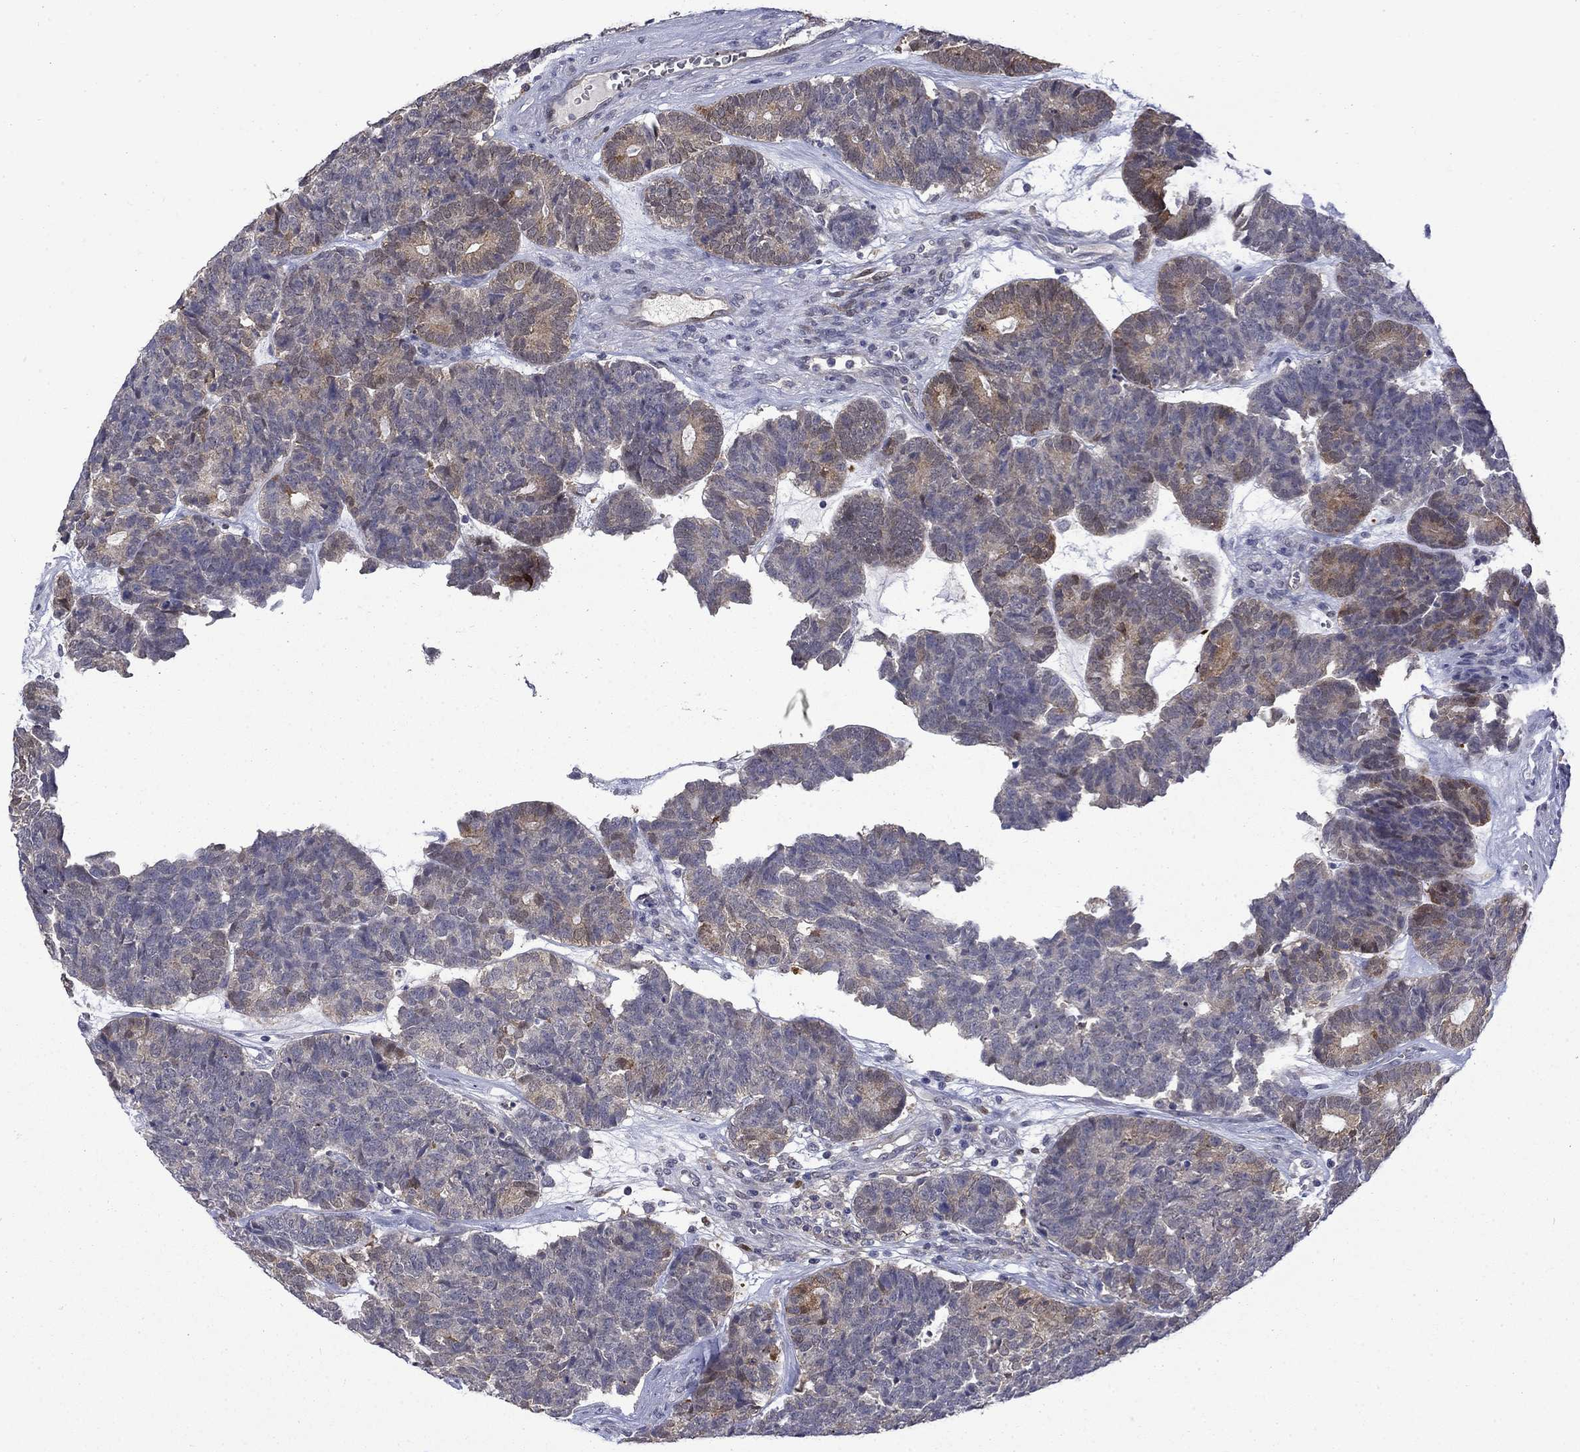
{"staining": {"intensity": "moderate", "quantity": "<25%", "location": "cytoplasmic/membranous"}, "tissue": "head and neck cancer", "cell_type": "Tumor cells", "image_type": "cancer", "snomed": [{"axis": "morphology", "description": "Adenocarcinoma, NOS"}, {"axis": "topography", "description": "Head-Neck"}], "caption": "Protein expression analysis of head and neck adenocarcinoma shows moderate cytoplasmic/membranous positivity in approximately <25% of tumor cells.", "gene": "PCBP3", "patient": {"sex": "female", "age": 81}}